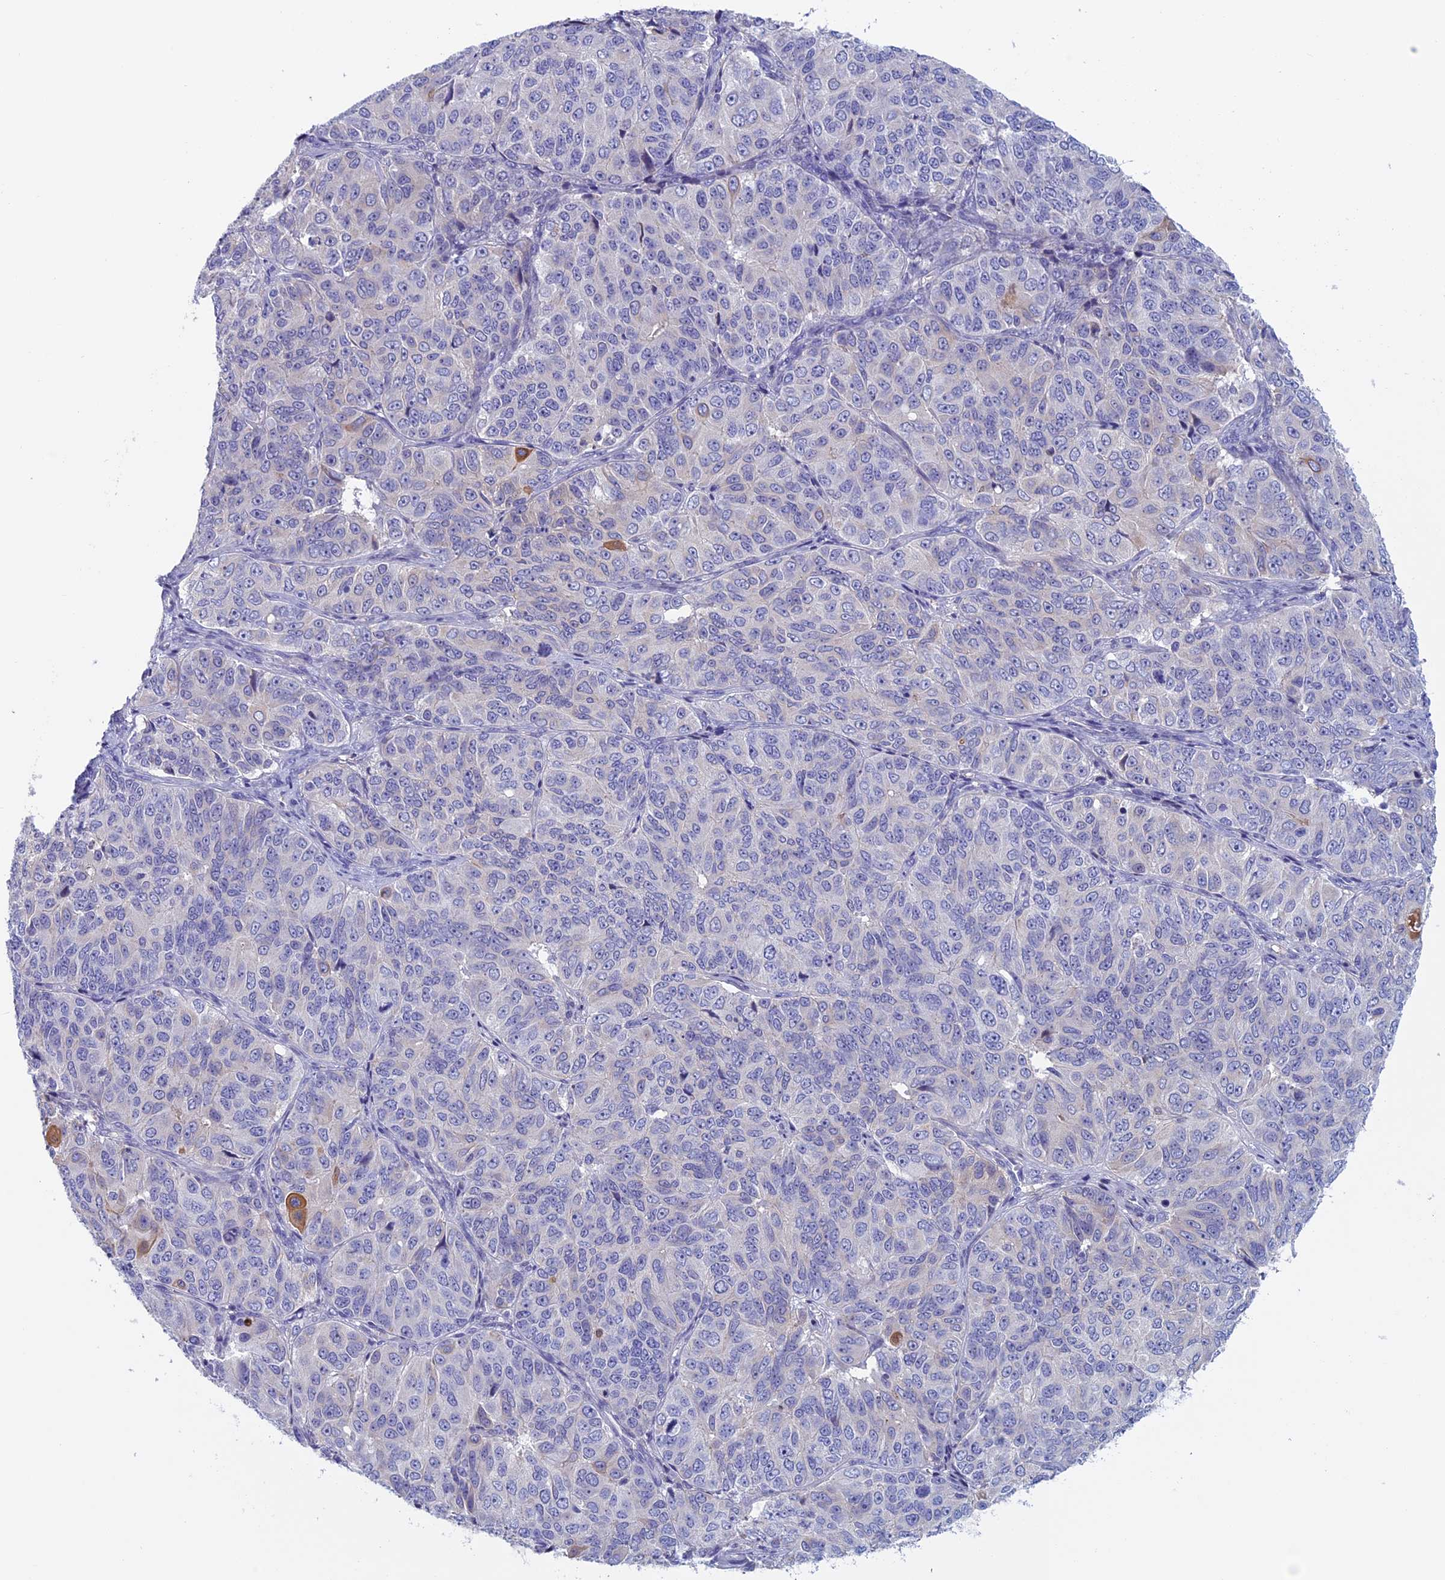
{"staining": {"intensity": "negative", "quantity": "none", "location": "none"}, "tissue": "ovarian cancer", "cell_type": "Tumor cells", "image_type": "cancer", "snomed": [{"axis": "morphology", "description": "Carcinoma, endometroid"}, {"axis": "topography", "description": "Ovary"}], "caption": "High magnification brightfield microscopy of ovarian cancer (endometroid carcinoma) stained with DAB (3,3'-diaminobenzidine) (brown) and counterstained with hematoxylin (blue): tumor cells show no significant expression. The staining was performed using DAB (3,3'-diaminobenzidine) to visualize the protein expression in brown, while the nuclei were stained in blue with hematoxylin (Magnification: 20x).", "gene": "ANGPTL2", "patient": {"sex": "female", "age": 51}}